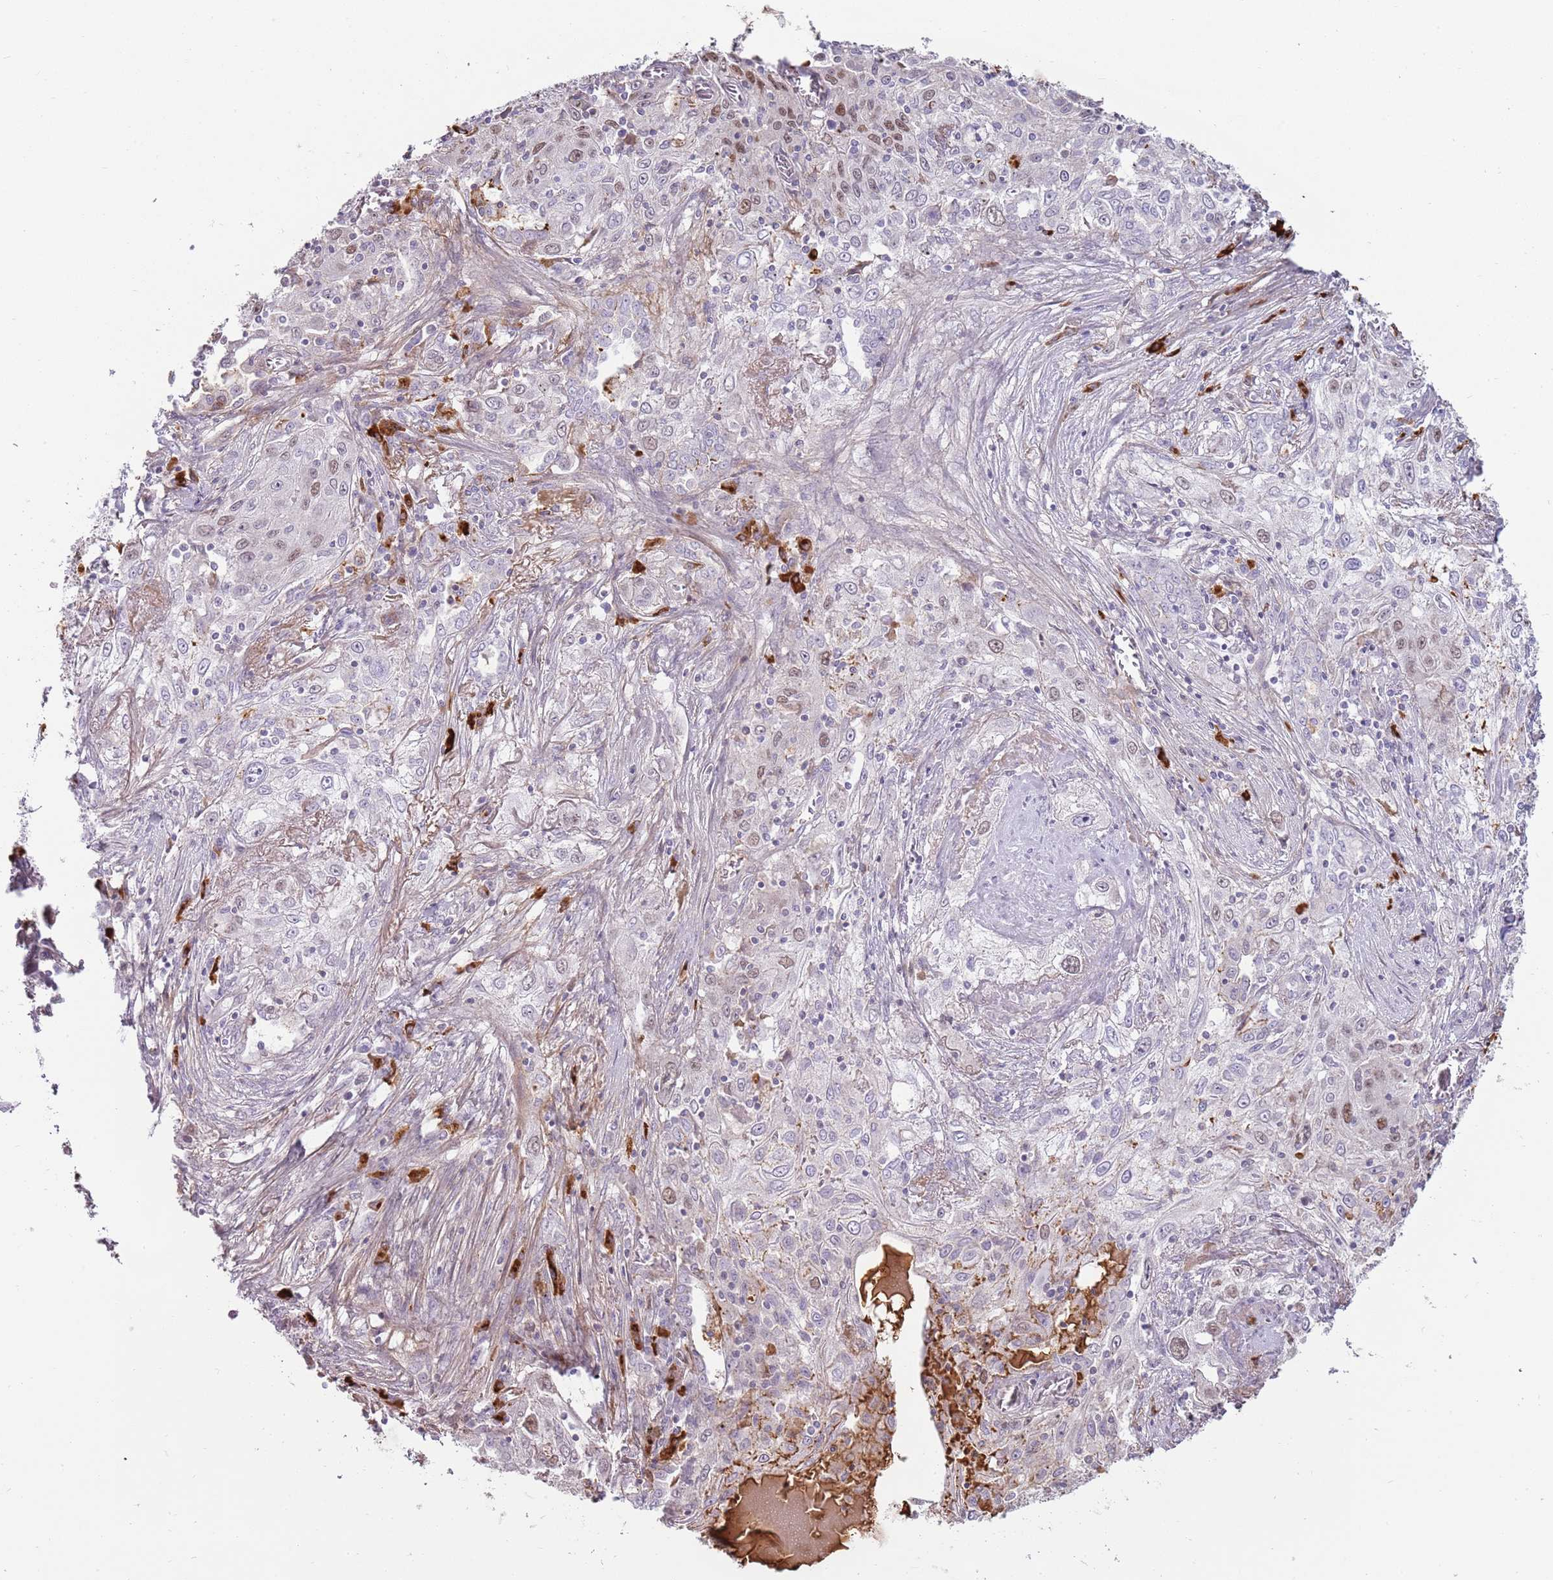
{"staining": {"intensity": "weak", "quantity": "<25%", "location": "nuclear"}, "tissue": "lung cancer", "cell_type": "Tumor cells", "image_type": "cancer", "snomed": [{"axis": "morphology", "description": "Squamous cell carcinoma, NOS"}, {"axis": "topography", "description": "Lung"}], "caption": "High magnification brightfield microscopy of lung squamous cell carcinoma stained with DAB (3,3'-diaminobenzidine) (brown) and counterstained with hematoxylin (blue): tumor cells show no significant staining.", "gene": "MCUB", "patient": {"sex": "female", "age": 69}}